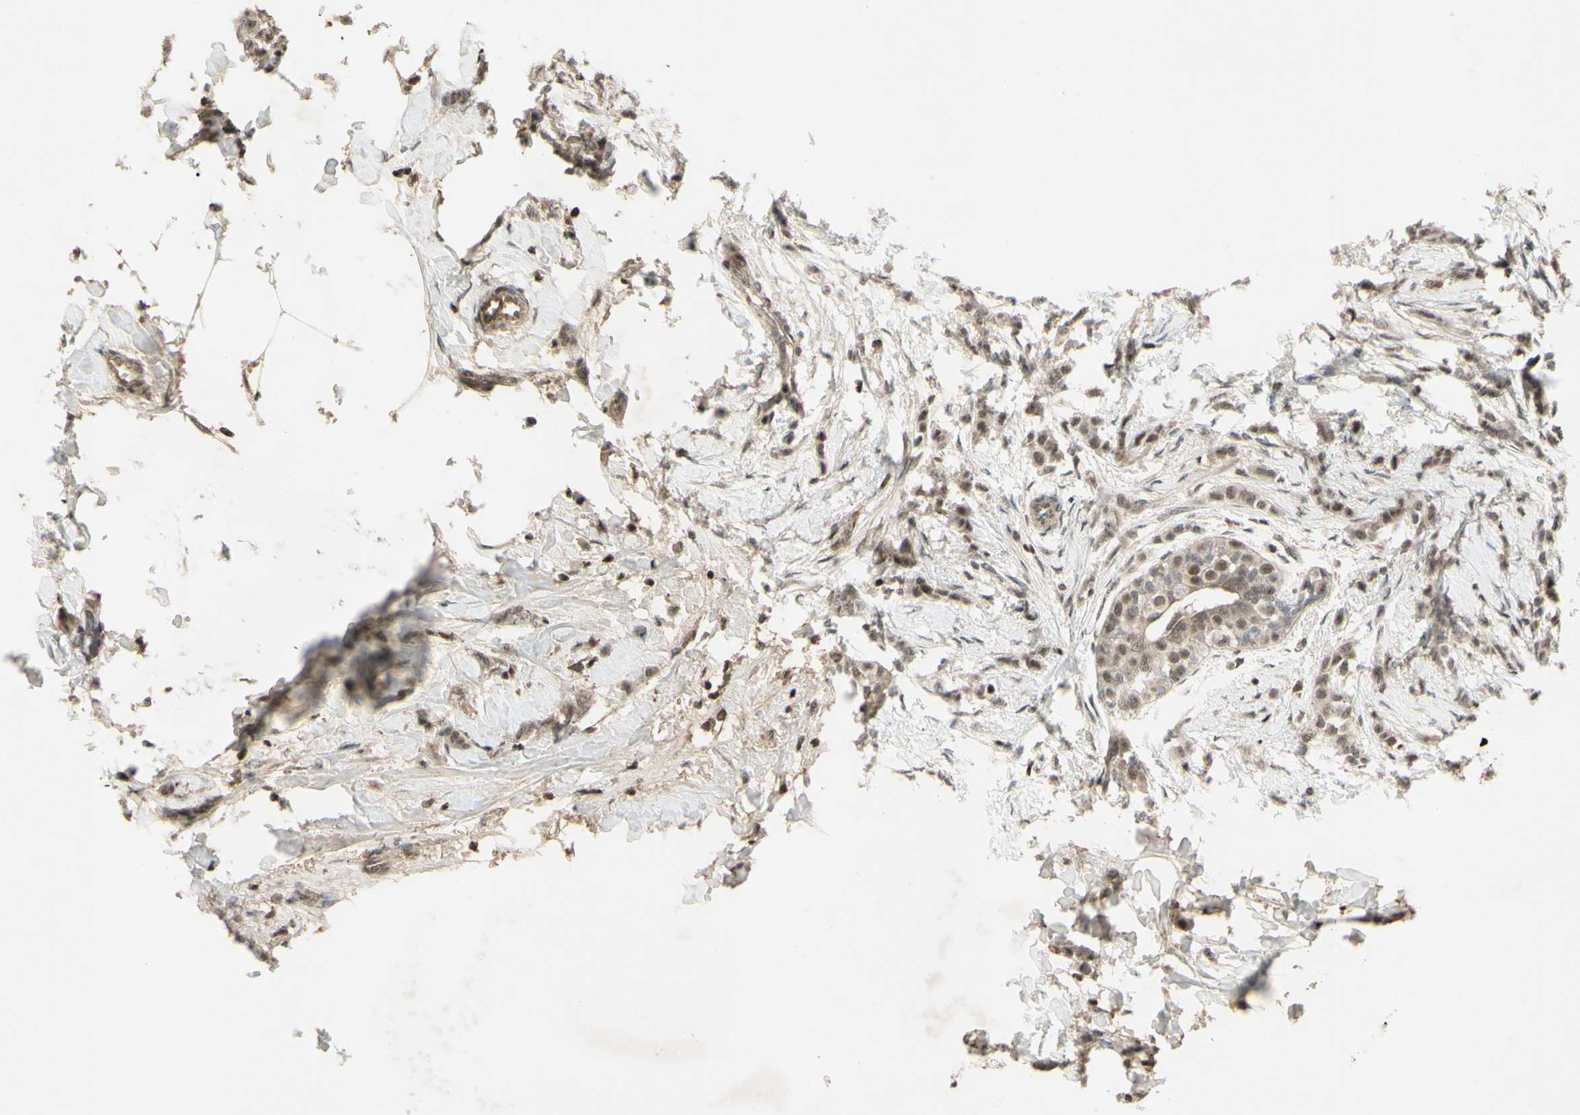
{"staining": {"intensity": "weak", "quantity": ">75%", "location": "nuclear"}, "tissue": "breast cancer", "cell_type": "Tumor cells", "image_type": "cancer", "snomed": [{"axis": "morphology", "description": "Lobular carcinoma, in situ"}, {"axis": "morphology", "description": "Lobular carcinoma"}, {"axis": "topography", "description": "Breast"}], "caption": "Human breast cancer (lobular carcinoma in situ) stained for a protein (brown) exhibits weak nuclear positive positivity in about >75% of tumor cells.", "gene": "SNW1", "patient": {"sex": "female", "age": 41}}